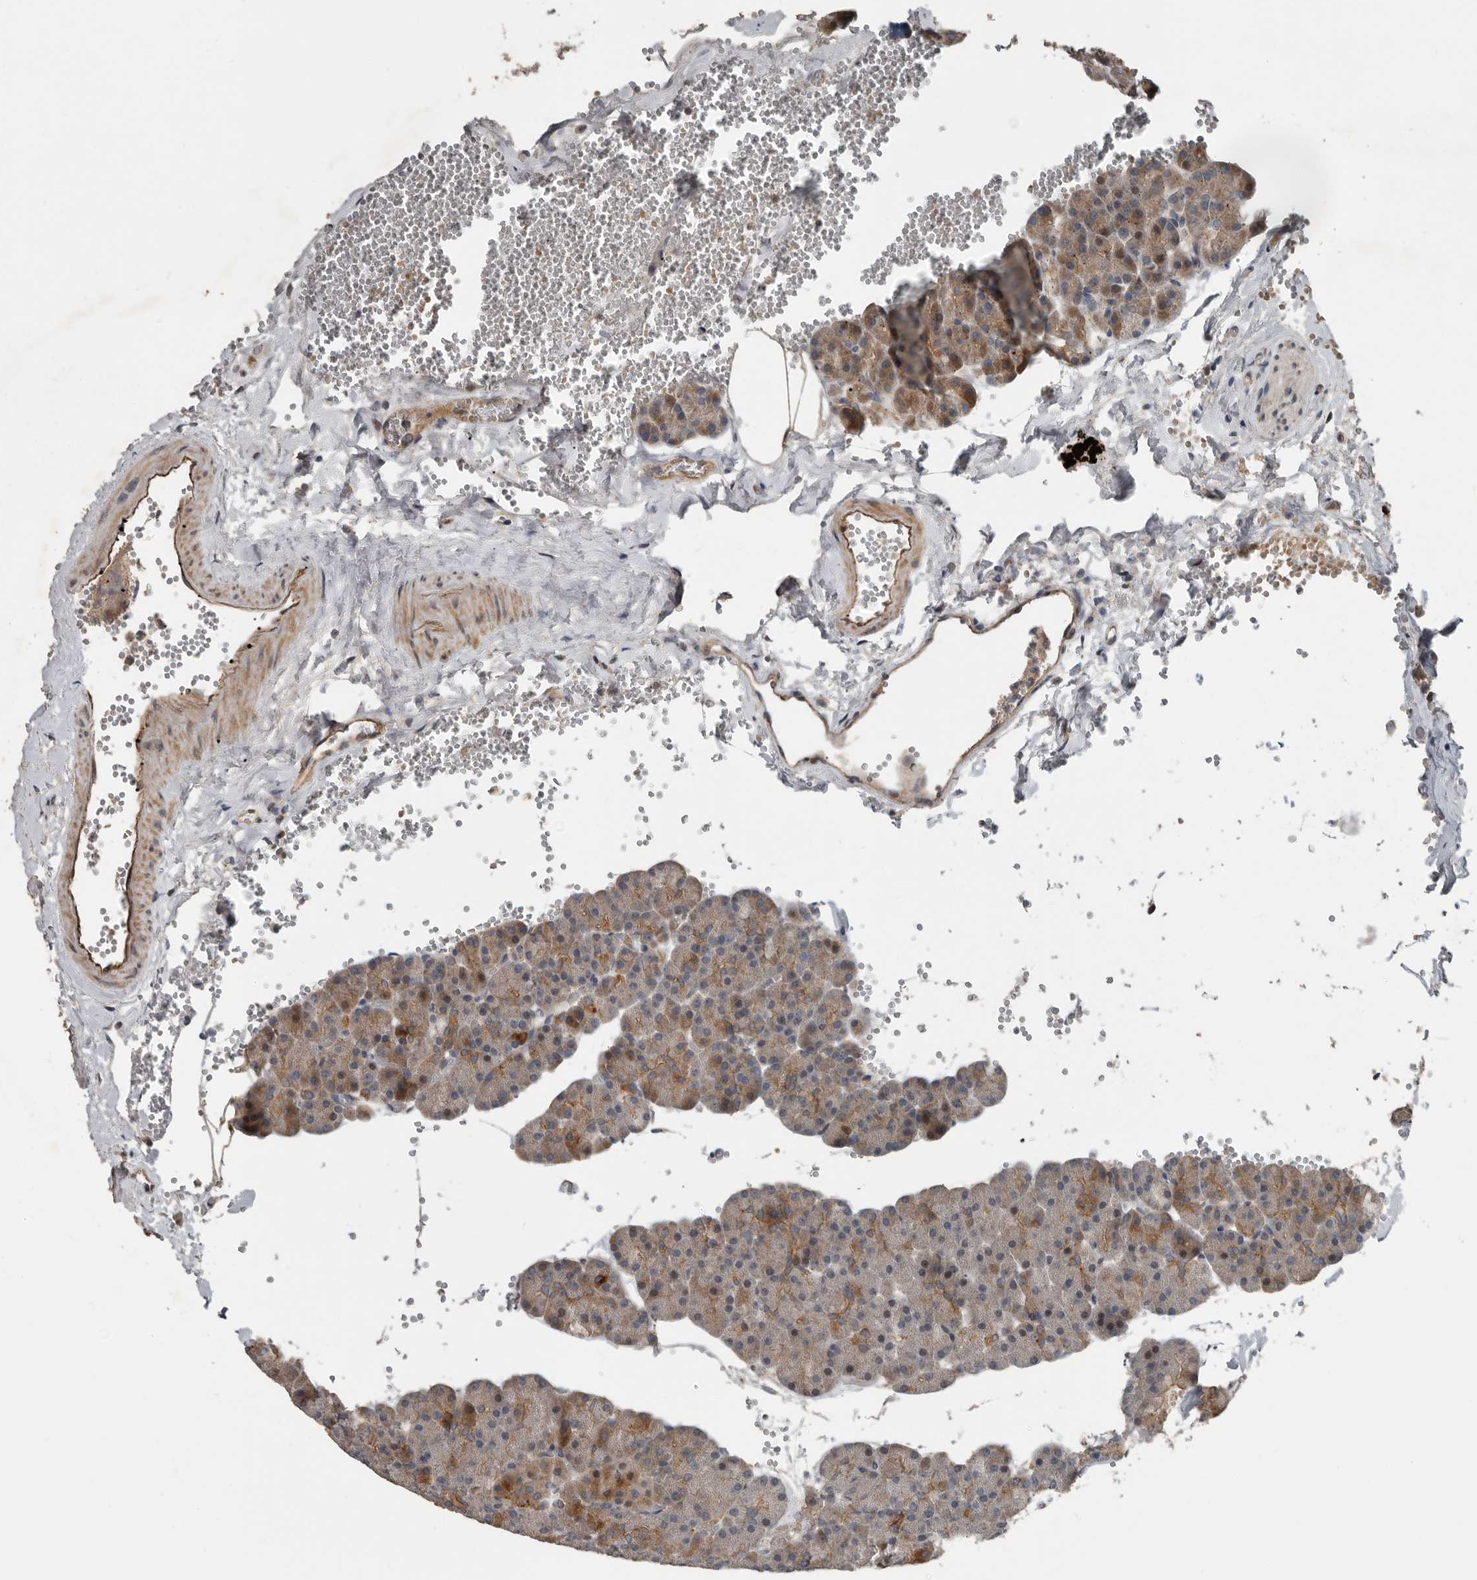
{"staining": {"intensity": "moderate", "quantity": "25%-75%", "location": "cytoplasmic/membranous"}, "tissue": "pancreas", "cell_type": "Exocrine glandular cells", "image_type": "normal", "snomed": [{"axis": "morphology", "description": "Normal tissue, NOS"}, {"axis": "morphology", "description": "Carcinoid, malignant, NOS"}, {"axis": "topography", "description": "Pancreas"}], "caption": "Brown immunohistochemical staining in benign pancreas exhibits moderate cytoplasmic/membranous staining in approximately 25%-75% of exocrine glandular cells.", "gene": "YOD1", "patient": {"sex": "female", "age": 35}}